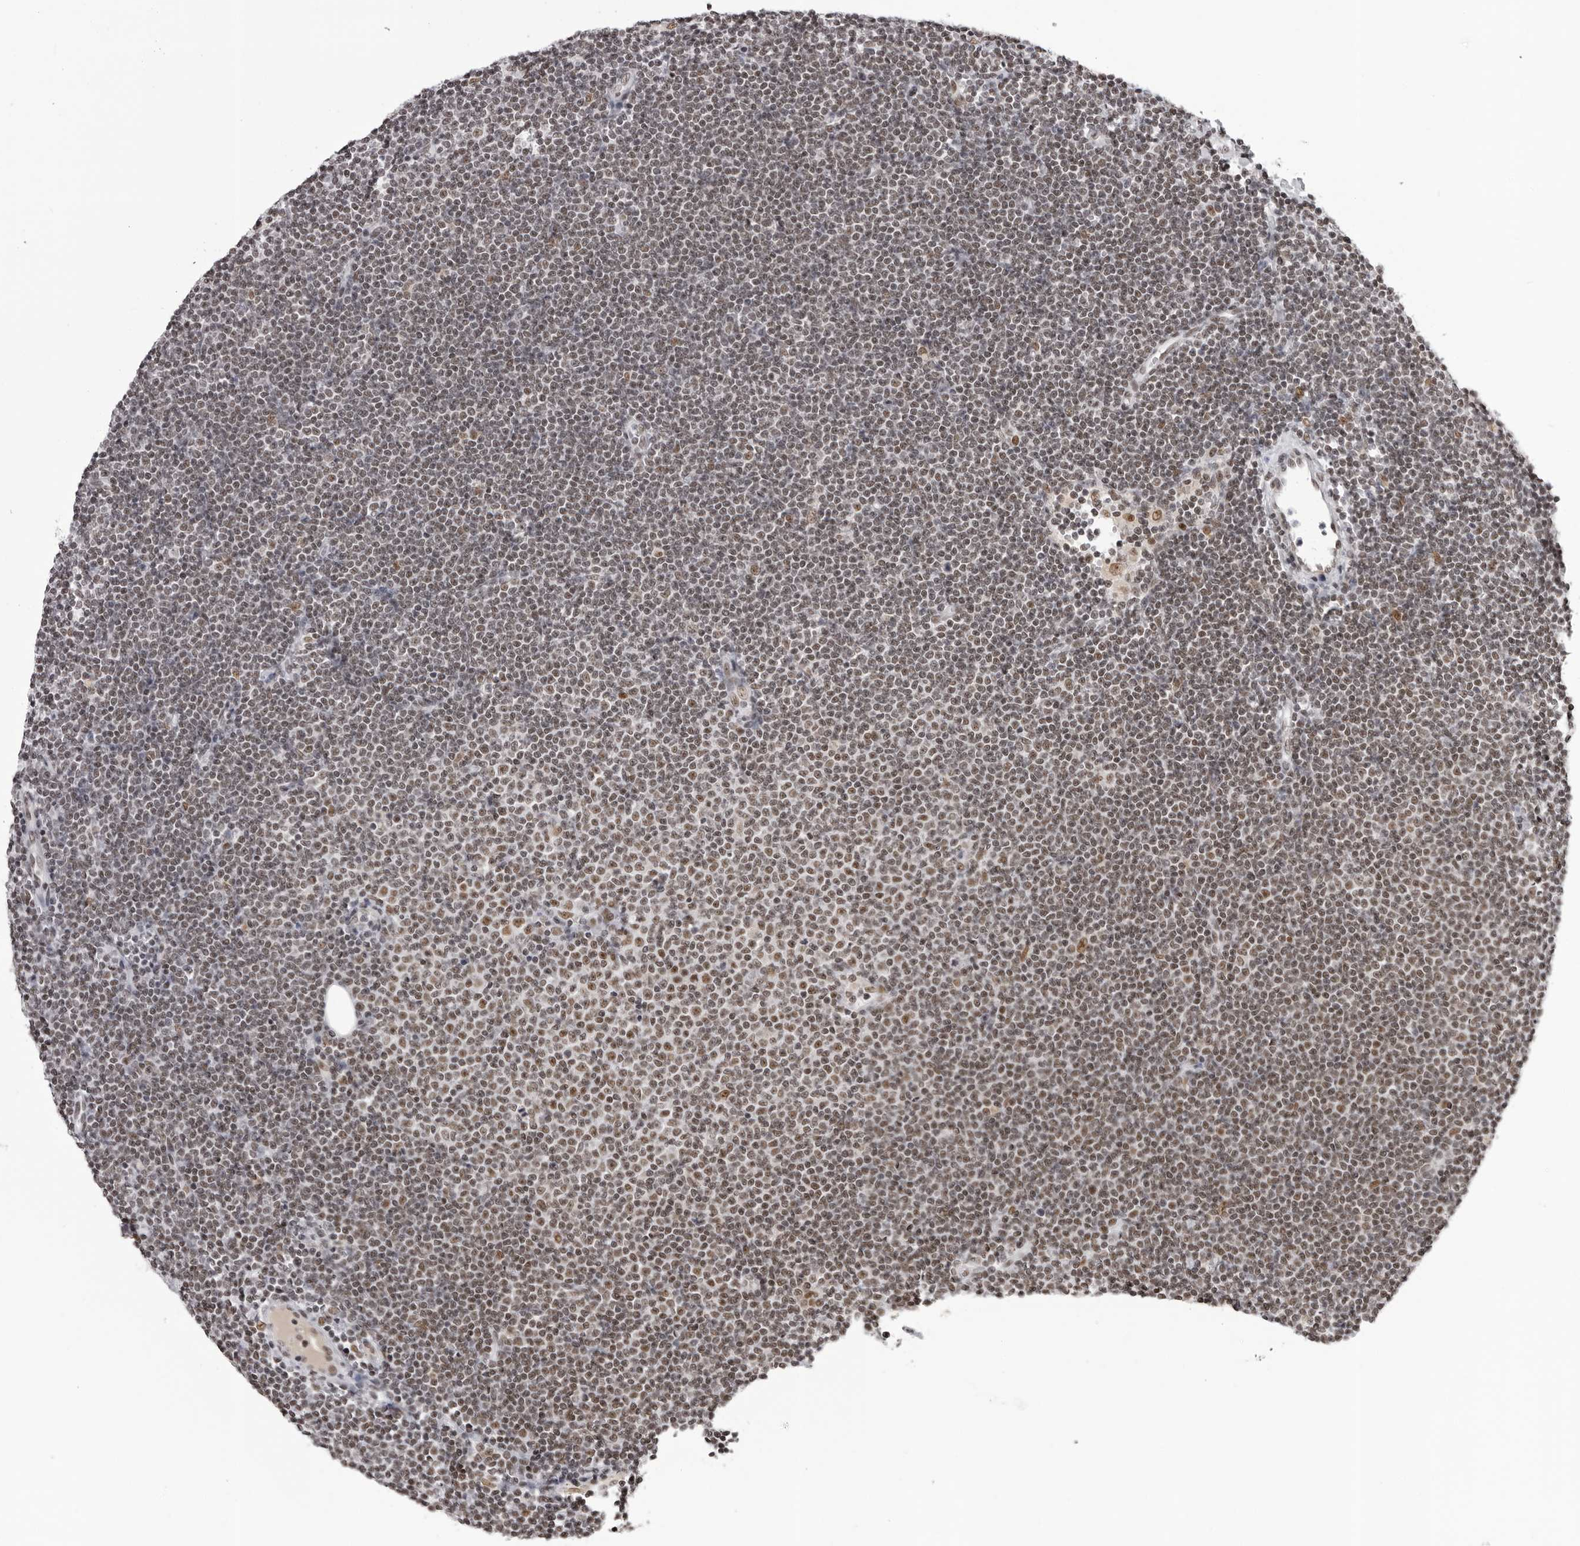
{"staining": {"intensity": "moderate", "quantity": "<25%", "location": "nuclear"}, "tissue": "lymphoma", "cell_type": "Tumor cells", "image_type": "cancer", "snomed": [{"axis": "morphology", "description": "Malignant lymphoma, non-Hodgkin's type, Low grade"}, {"axis": "topography", "description": "Lymph node"}], "caption": "Immunohistochemical staining of human malignant lymphoma, non-Hodgkin's type (low-grade) demonstrates low levels of moderate nuclear positivity in about <25% of tumor cells.", "gene": "HEXIM2", "patient": {"sex": "female", "age": 53}}